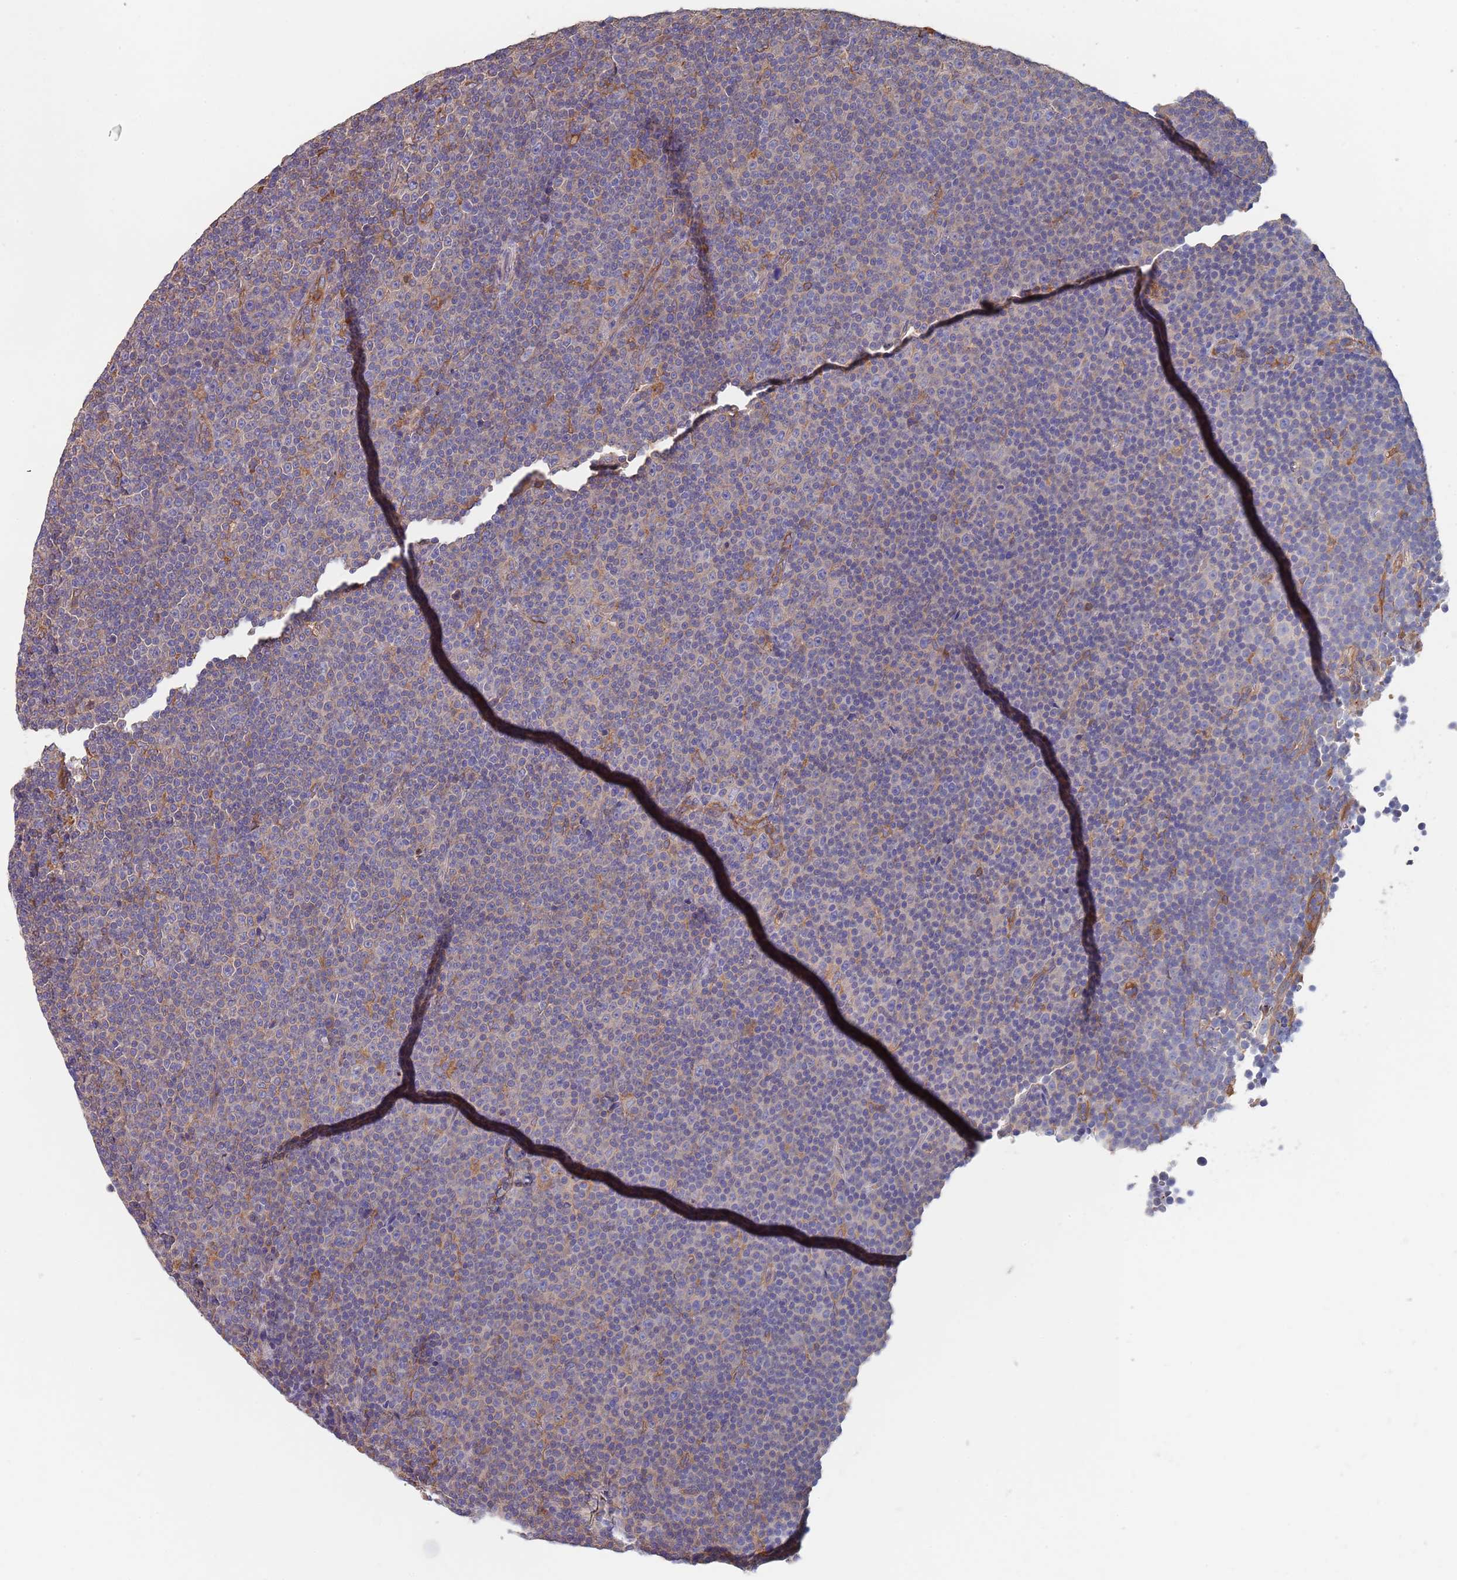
{"staining": {"intensity": "negative", "quantity": "none", "location": "none"}, "tissue": "lymphoma", "cell_type": "Tumor cells", "image_type": "cancer", "snomed": [{"axis": "morphology", "description": "Malignant lymphoma, non-Hodgkin's type, Low grade"}, {"axis": "topography", "description": "Lymph node"}], "caption": "Tumor cells show no significant protein expression in low-grade malignant lymphoma, non-Hodgkin's type.", "gene": "DCUN1D3", "patient": {"sex": "female", "age": 67}}